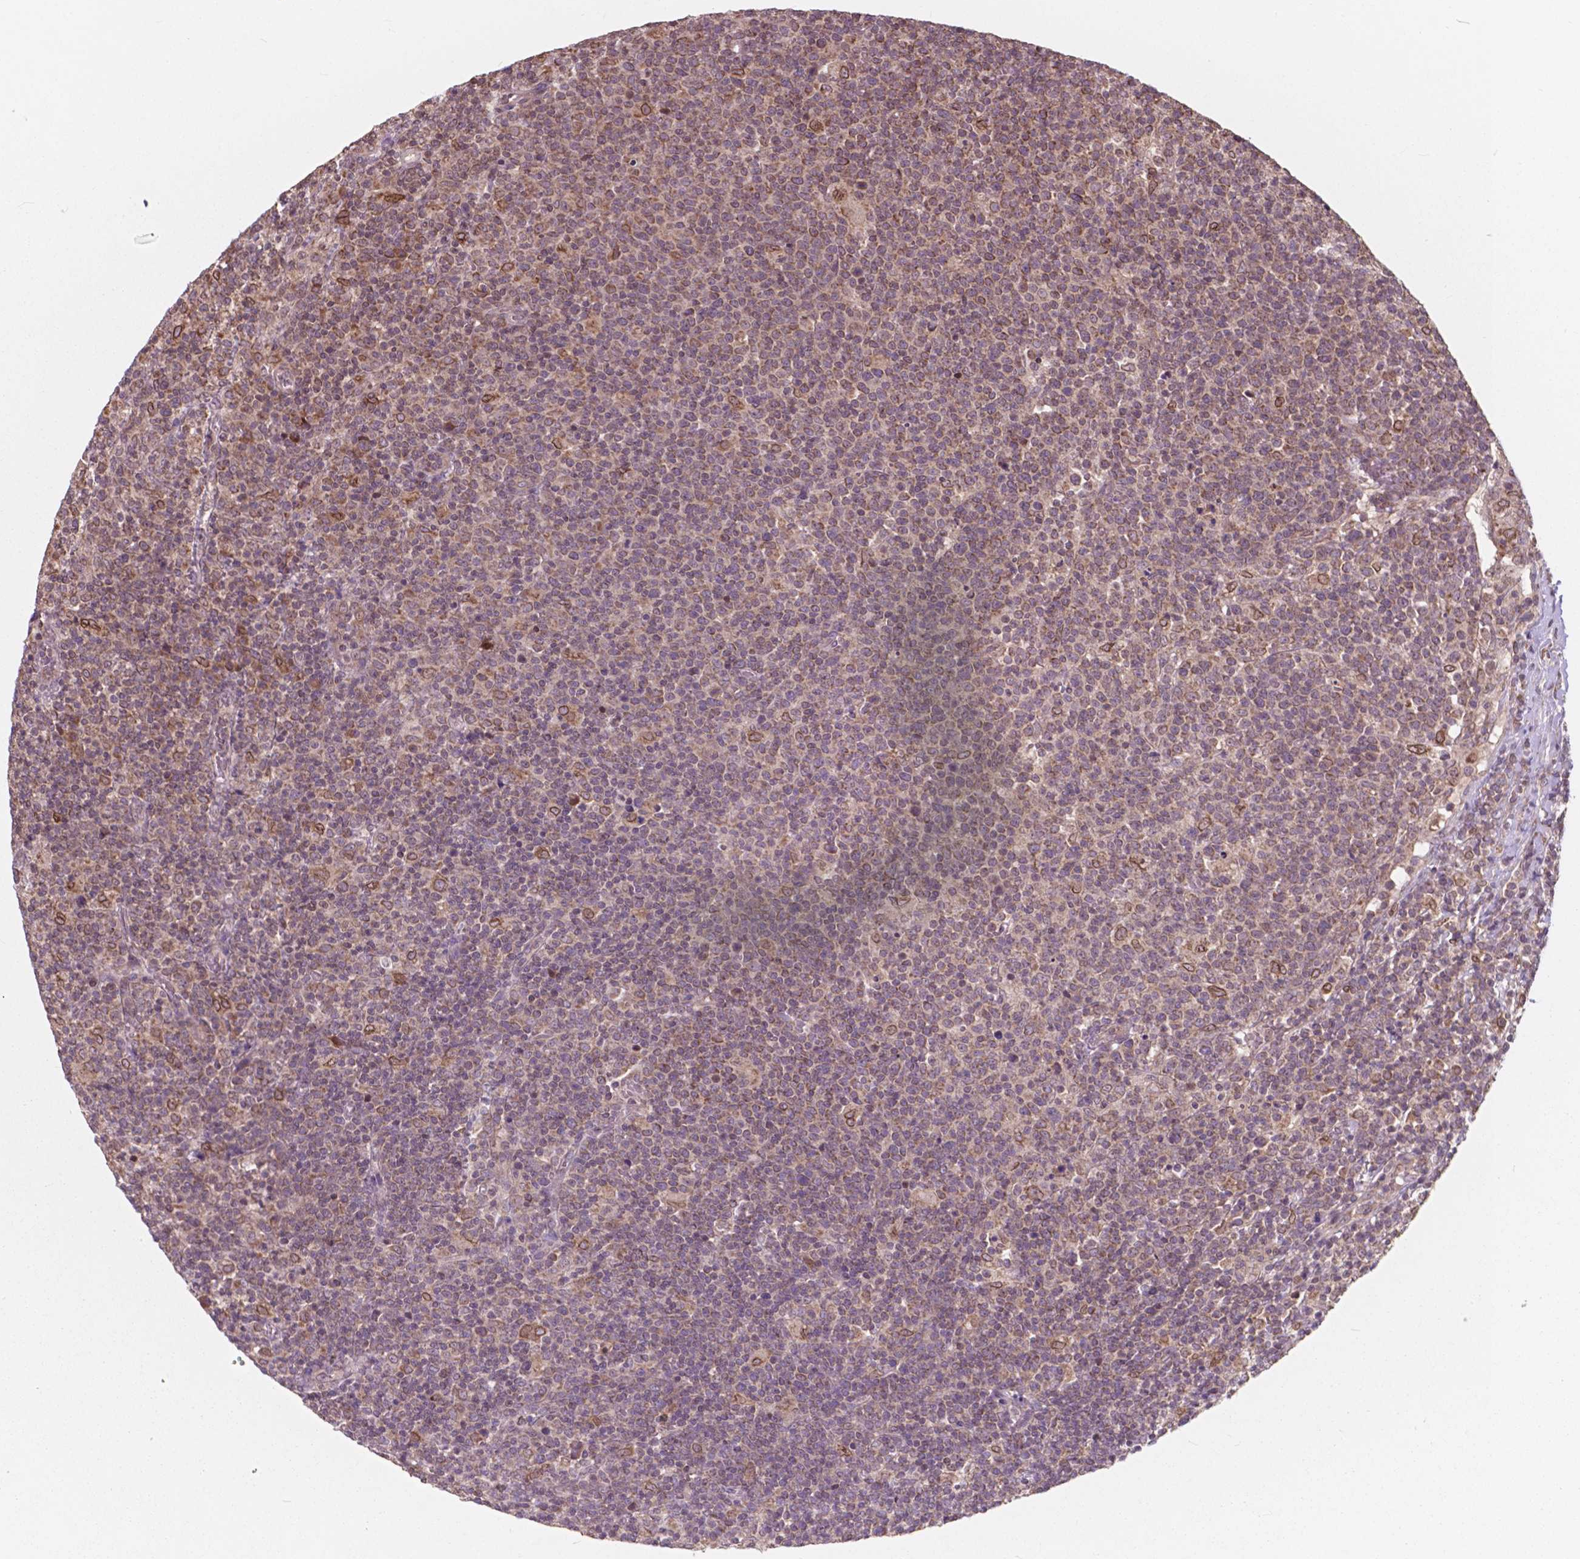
{"staining": {"intensity": "moderate", "quantity": "<25%", "location": "cytoplasmic/membranous"}, "tissue": "lymphoma", "cell_type": "Tumor cells", "image_type": "cancer", "snomed": [{"axis": "morphology", "description": "Malignant lymphoma, non-Hodgkin's type, High grade"}, {"axis": "topography", "description": "Lymph node"}], "caption": "Moderate cytoplasmic/membranous staining for a protein is present in approximately <25% of tumor cells of high-grade malignant lymphoma, non-Hodgkin's type using immunohistochemistry.", "gene": "MRPL33", "patient": {"sex": "male", "age": 61}}